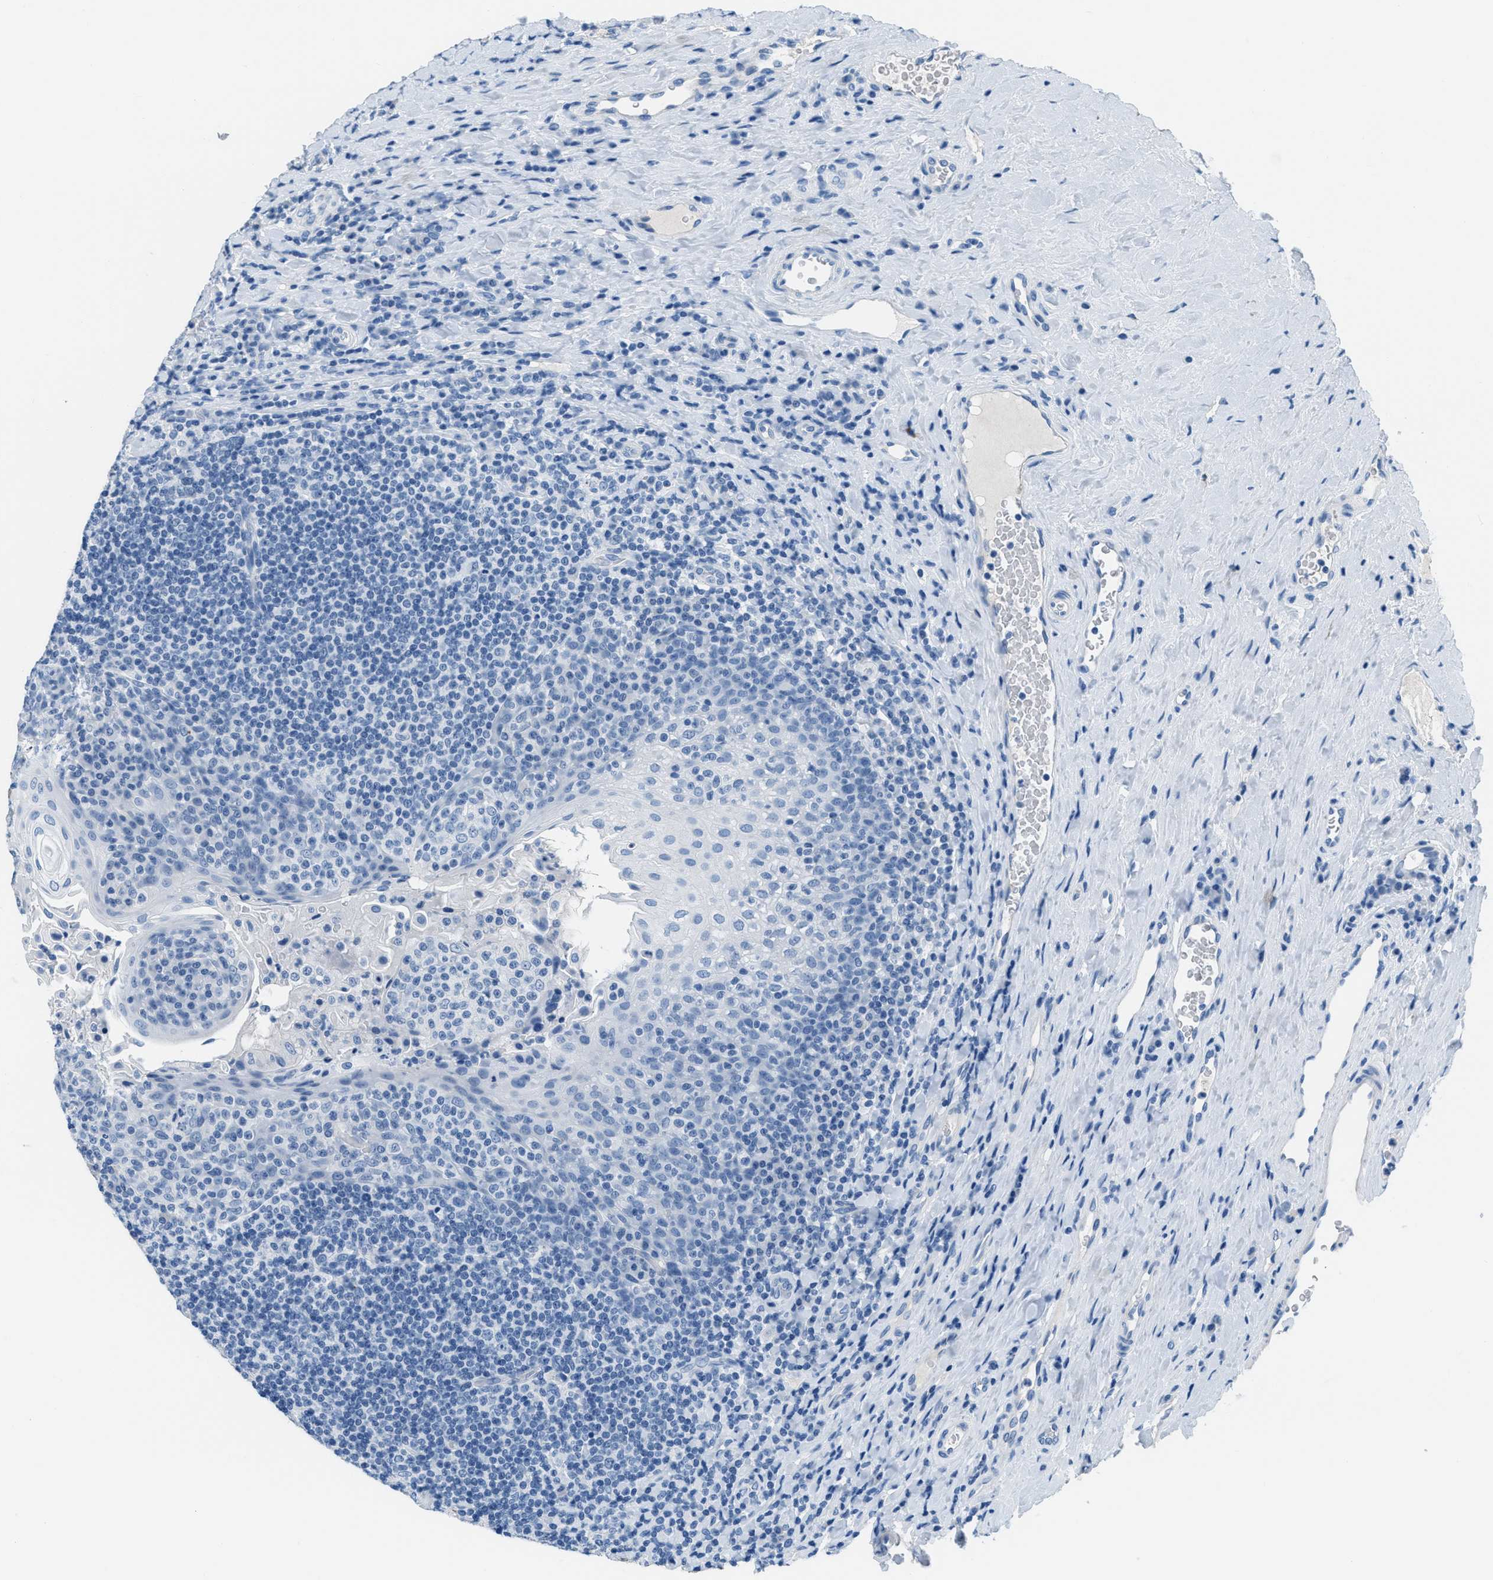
{"staining": {"intensity": "negative", "quantity": "none", "location": "none"}, "tissue": "tonsil", "cell_type": "Germinal center cells", "image_type": "normal", "snomed": [{"axis": "morphology", "description": "Normal tissue, NOS"}, {"axis": "topography", "description": "Tonsil"}], "caption": "High power microscopy histopathology image of an immunohistochemistry (IHC) histopathology image of unremarkable tonsil, revealing no significant positivity in germinal center cells. Nuclei are stained in blue.", "gene": "MGARP", "patient": {"sex": "male", "age": 17}}